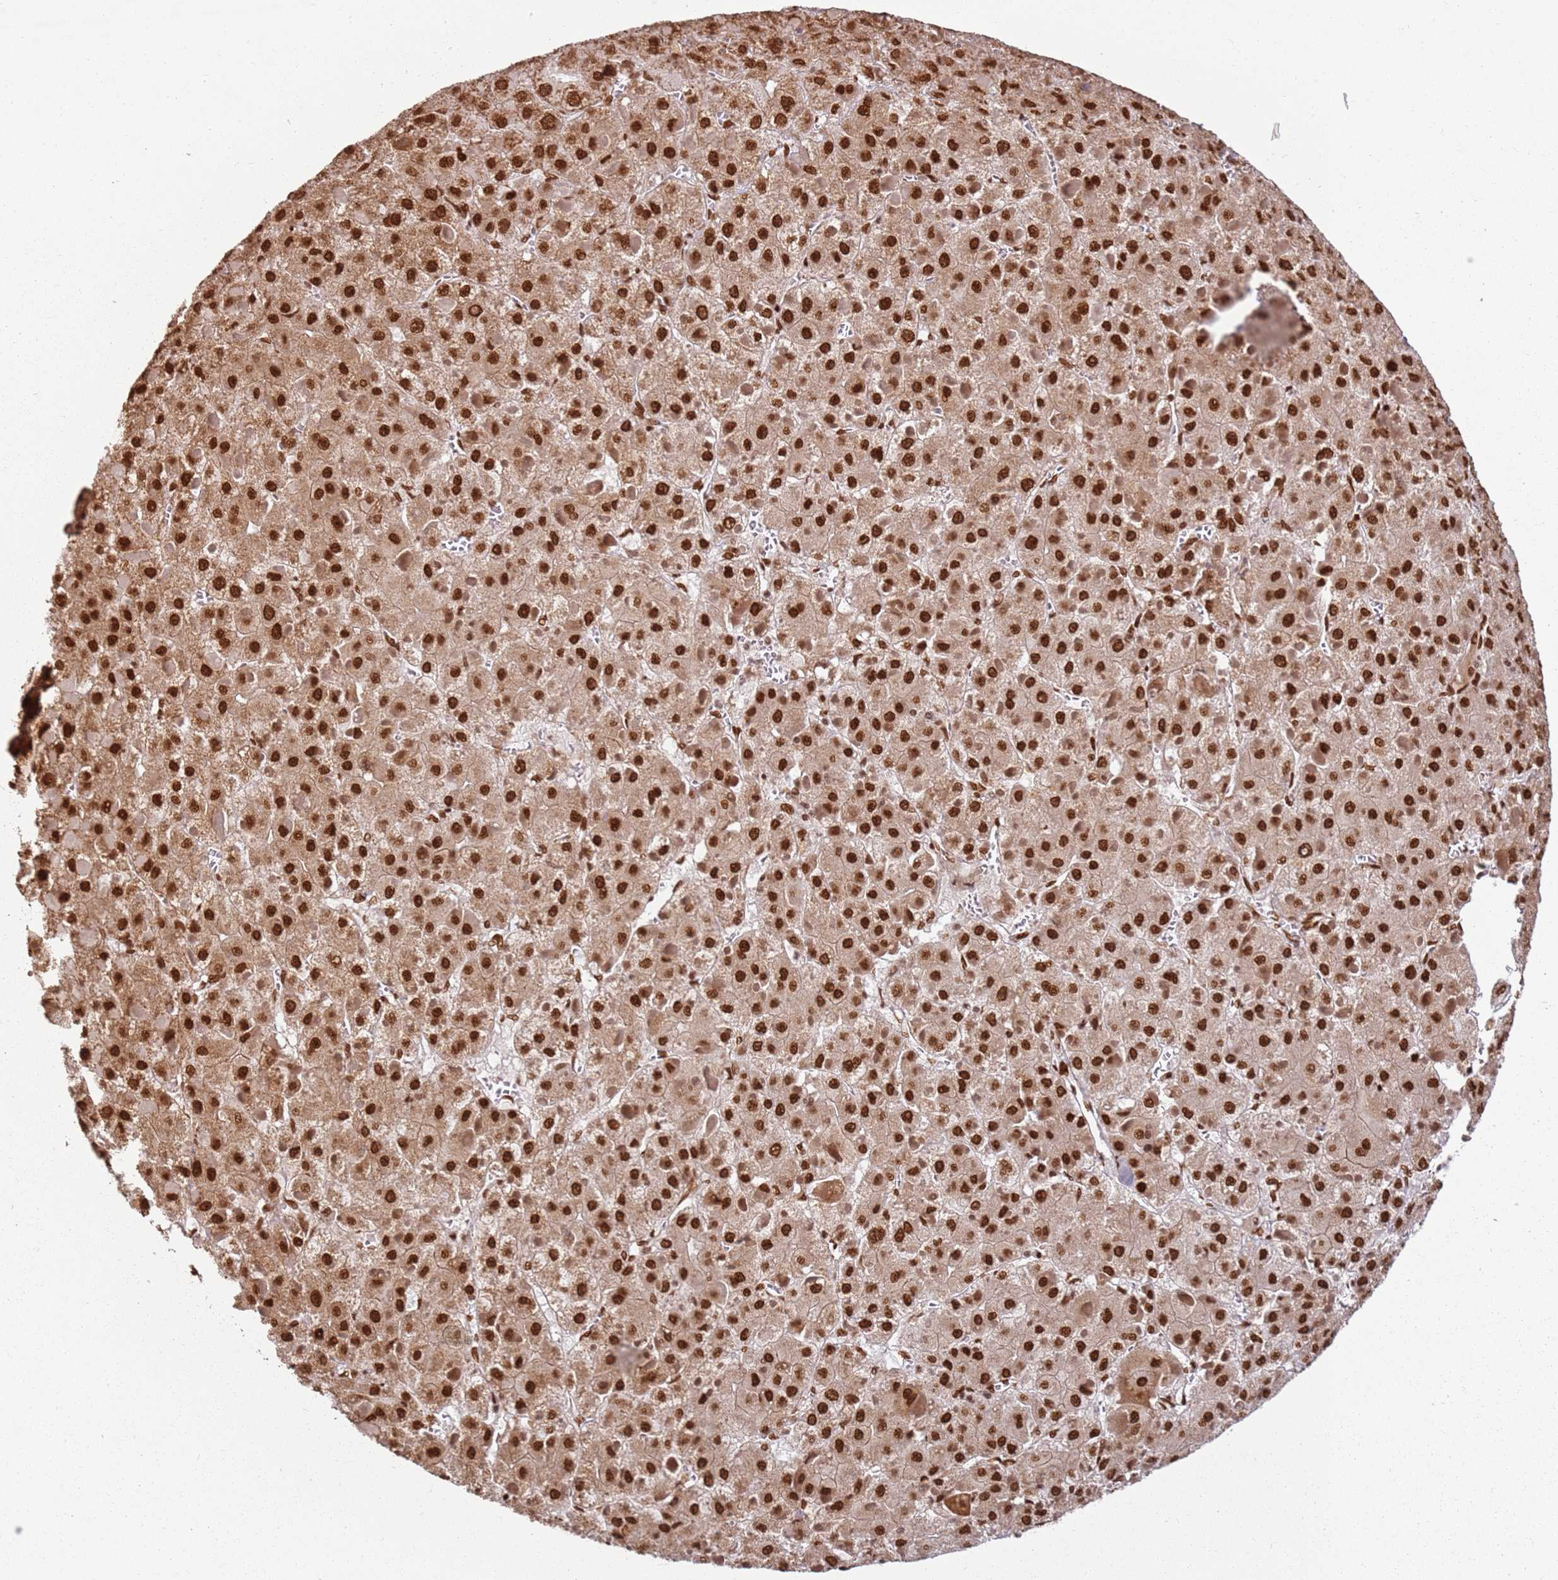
{"staining": {"intensity": "strong", "quantity": ">75%", "location": "nuclear"}, "tissue": "liver cancer", "cell_type": "Tumor cells", "image_type": "cancer", "snomed": [{"axis": "morphology", "description": "Carcinoma, Hepatocellular, NOS"}, {"axis": "topography", "description": "Liver"}], "caption": "IHC of hepatocellular carcinoma (liver) displays high levels of strong nuclear positivity in approximately >75% of tumor cells. Nuclei are stained in blue.", "gene": "TENT4A", "patient": {"sex": "female", "age": 73}}